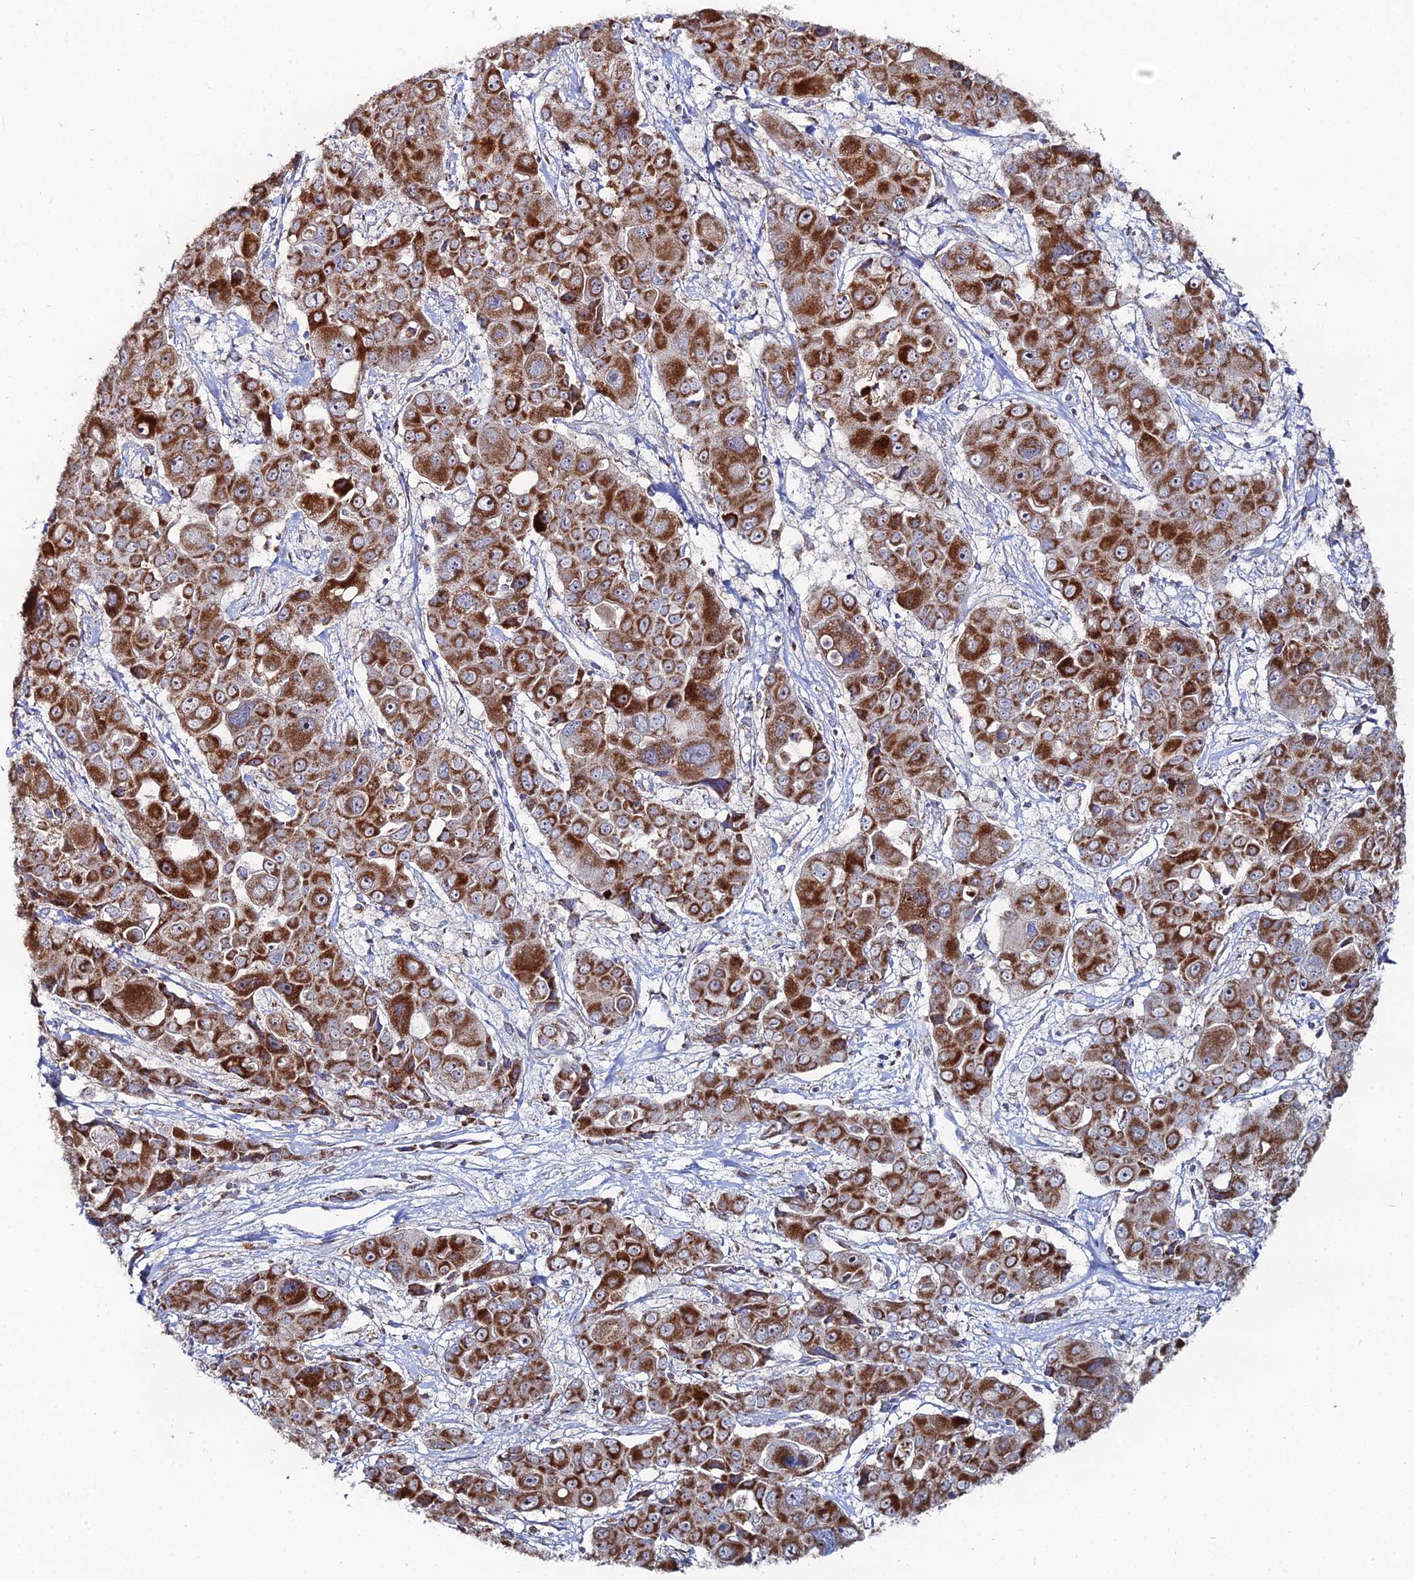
{"staining": {"intensity": "strong", "quantity": ">75%", "location": "cytoplasmic/membranous"}, "tissue": "liver cancer", "cell_type": "Tumor cells", "image_type": "cancer", "snomed": [{"axis": "morphology", "description": "Cholangiocarcinoma"}, {"axis": "topography", "description": "Liver"}], "caption": "Strong cytoplasmic/membranous expression is appreciated in approximately >75% of tumor cells in liver cholangiocarcinoma.", "gene": "MPC1", "patient": {"sex": "male", "age": 67}}